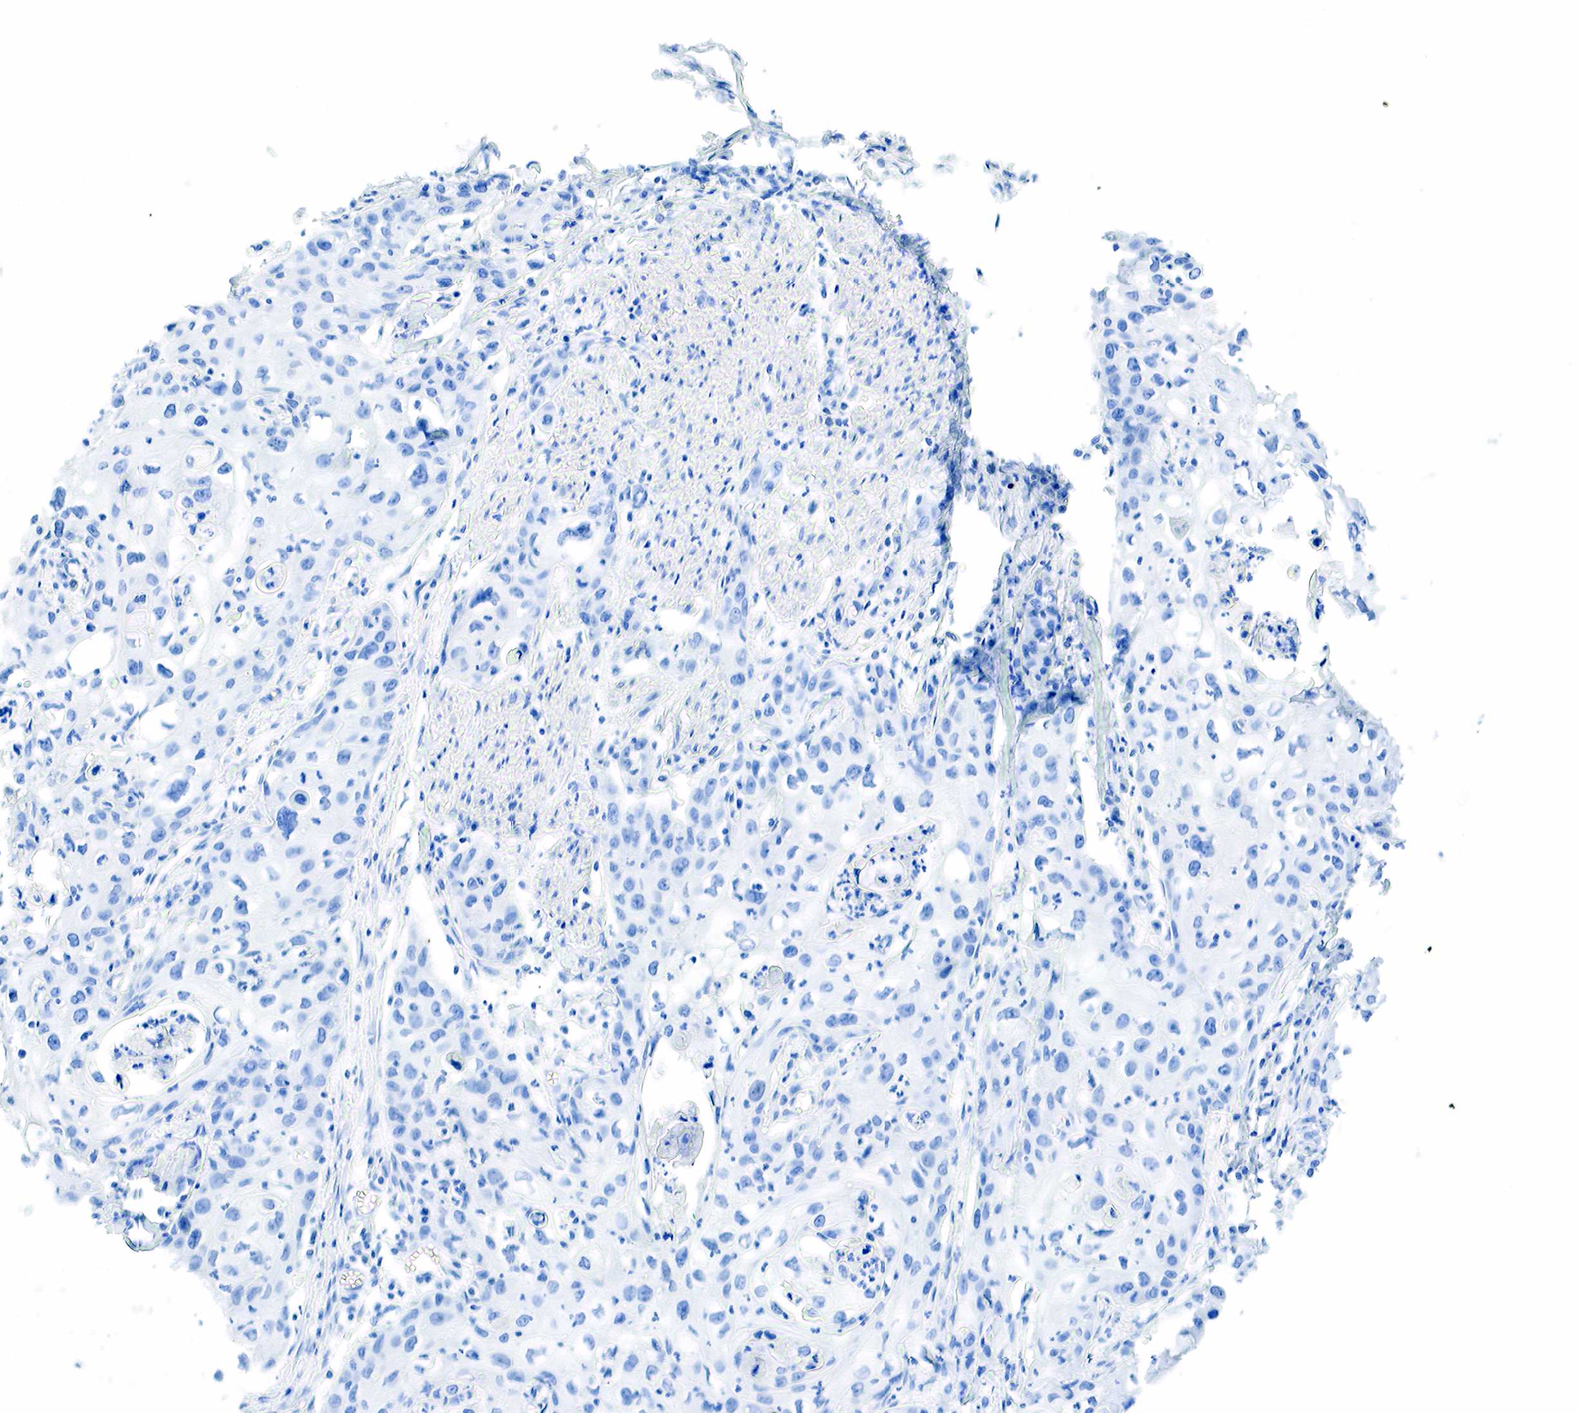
{"staining": {"intensity": "negative", "quantity": "none", "location": "none"}, "tissue": "urothelial cancer", "cell_type": "Tumor cells", "image_type": "cancer", "snomed": [{"axis": "morphology", "description": "Urothelial carcinoma, High grade"}, {"axis": "topography", "description": "Urinary bladder"}], "caption": "Tumor cells are negative for protein expression in human urothelial carcinoma (high-grade).", "gene": "INHA", "patient": {"sex": "male", "age": 54}}